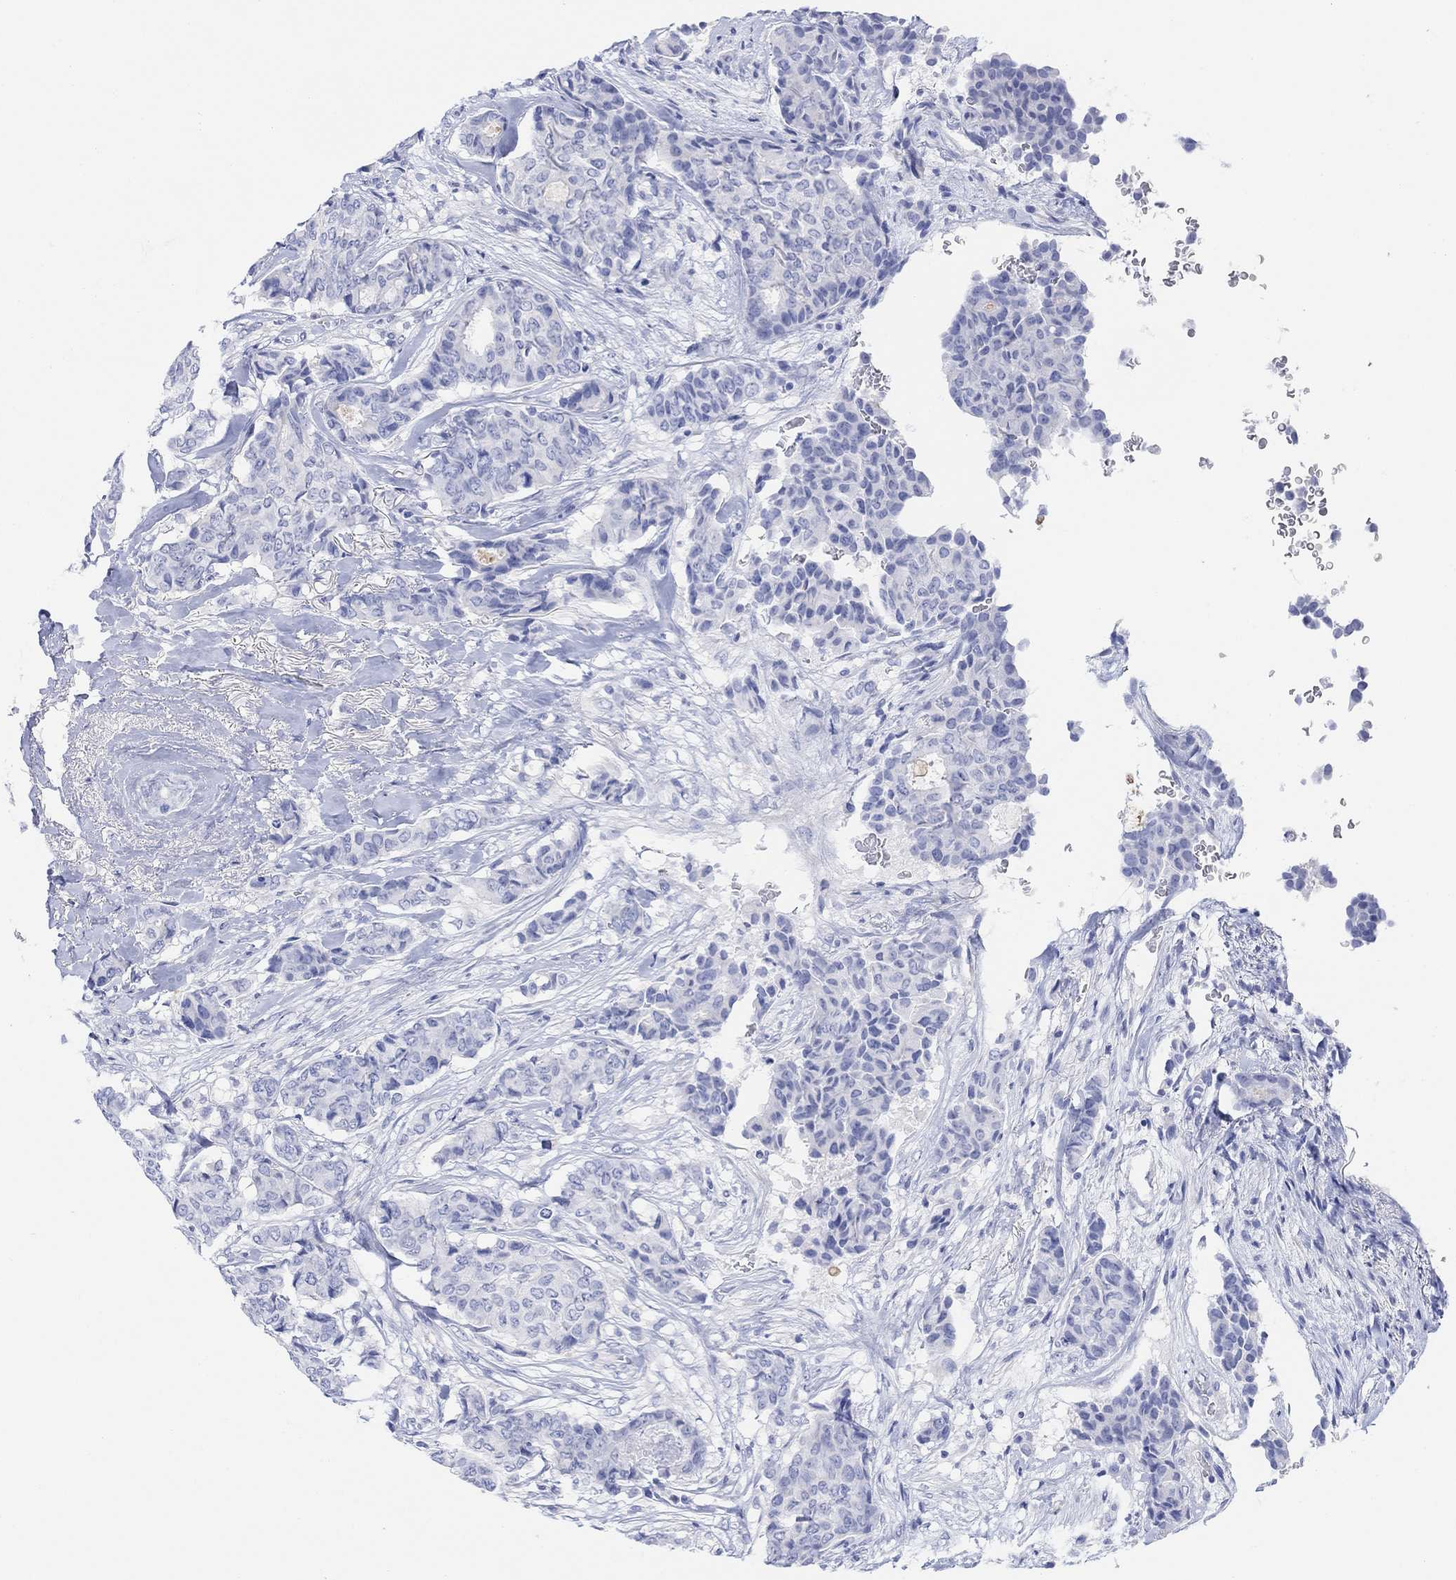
{"staining": {"intensity": "negative", "quantity": "none", "location": "none"}, "tissue": "breast cancer", "cell_type": "Tumor cells", "image_type": "cancer", "snomed": [{"axis": "morphology", "description": "Duct carcinoma"}, {"axis": "topography", "description": "Breast"}], "caption": "High magnification brightfield microscopy of breast cancer (intraductal carcinoma) stained with DAB (3,3'-diaminobenzidine) (brown) and counterstained with hematoxylin (blue): tumor cells show no significant expression. (Brightfield microscopy of DAB (3,3'-diaminobenzidine) IHC at high magnification).", "gene": "GNG13", "patient": {"sex": "female", "age": 75}}